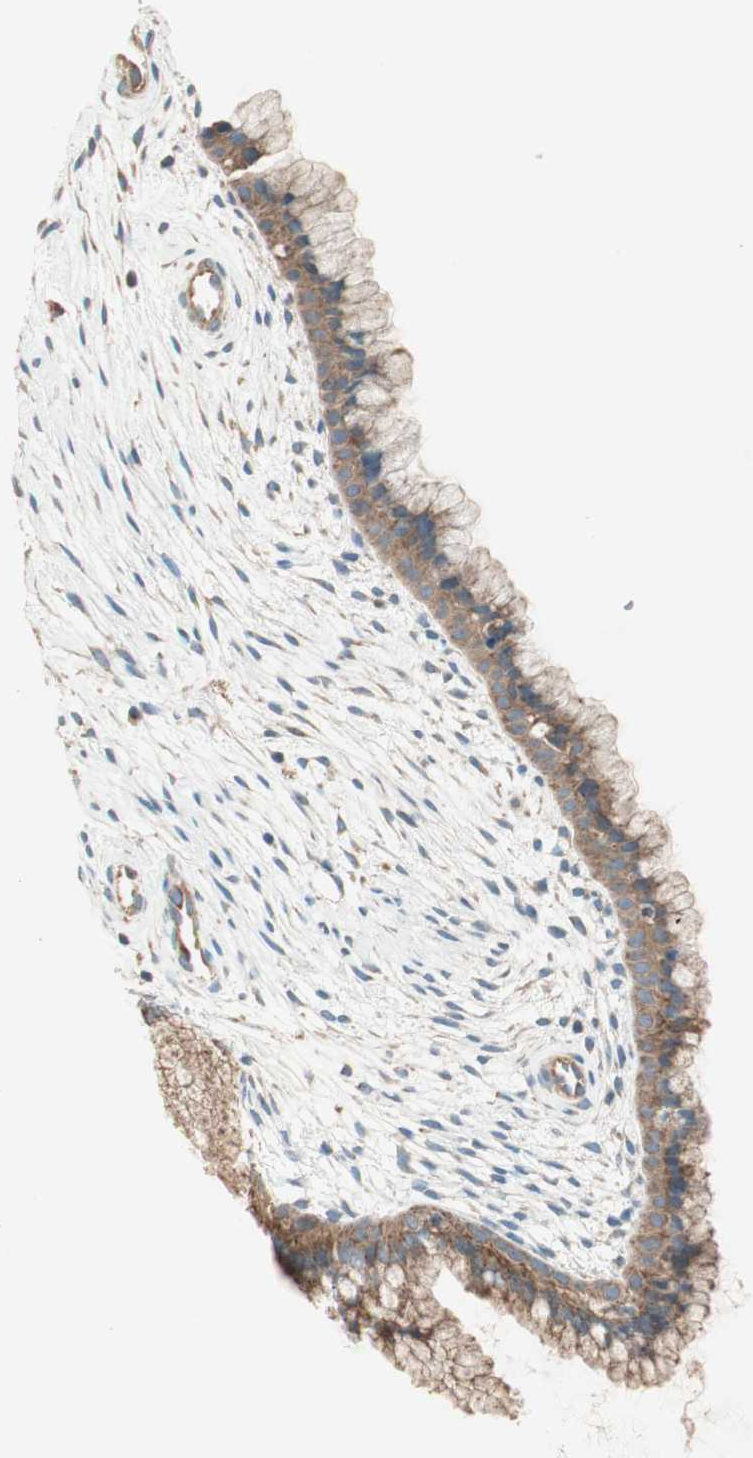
{"staining": {"intensity": "moderate", "quantity": ">75%", "location": "cytoplasmic/membranous"}, "tissue": "cervix", "cell_type": "Glandular cells", "image_type": "normal", "snomed": [{"axis": "morphology", "description": "Normal tissue, NOS"}, {"axis": "topography", "description": "Cervix"}], "caption": "Brown immunohistochemical staining in unremarkable cervix demonstrates moderate cytoplasmic/membranous positivity in approximately >75% of glandular cells.", "gene": "CC2D1A", "patient": {"sex": "female", "age": 39}}